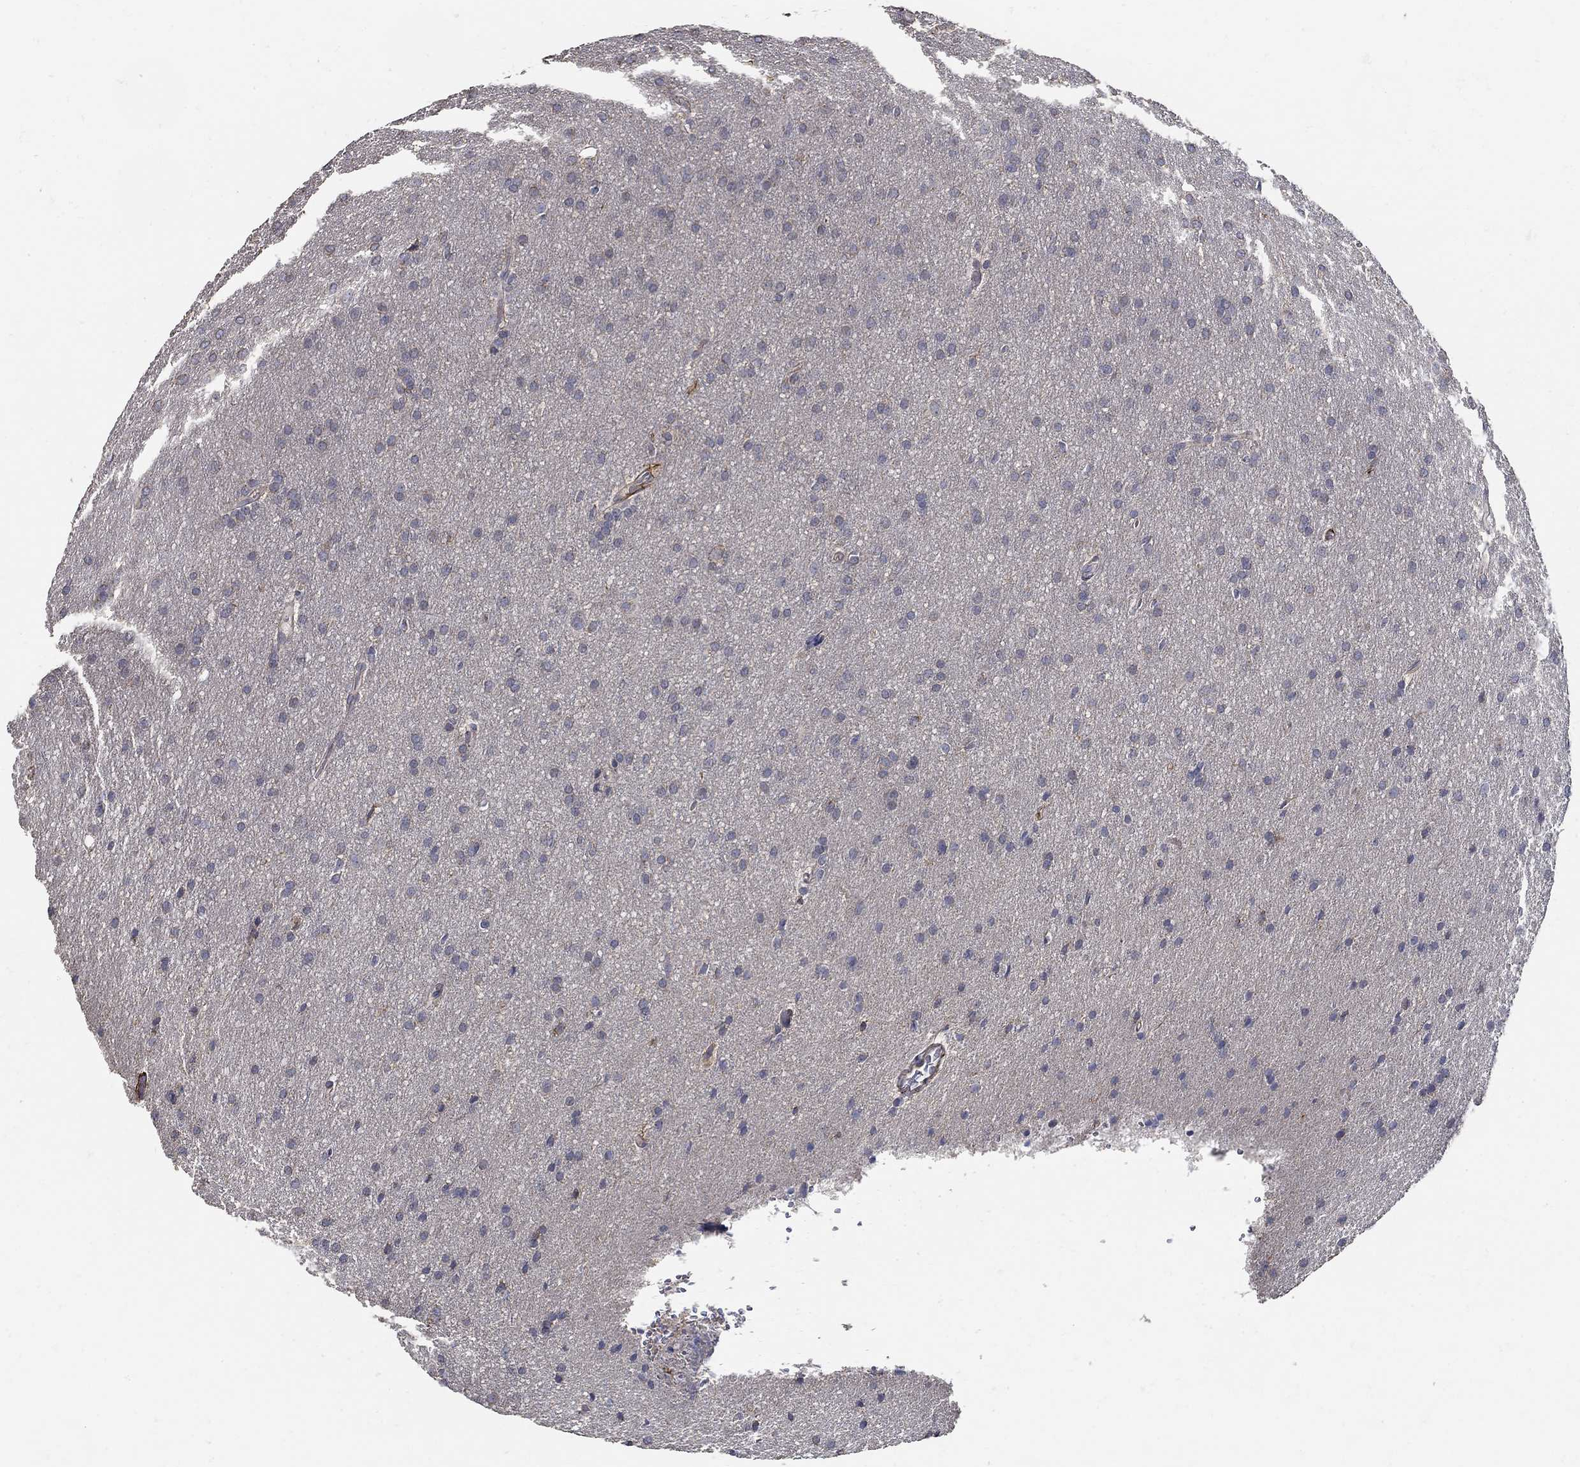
{"staining": {"intensity": "negative", "quantity": "none", "location": "none"}, "tissue": "glioma", "cell_type": "Tumor cells", "image_type": "cancer", "snomed": [{"axis": "morphology", "description": "Glioma, malignant, Low grade"}, {"axis": "topography", "description": "Brain"}], "caption": "DAB (3,3'-diaminobenzidine) immunohistochemical staining of human glioma exhibits no significant staining in tumor cells. Brightfield microscopy of immunohistochemistry (IHC) stained with DAB (3,3'-diaminobenzidine) (brown) and hematoxylin (blue), captured at high magnification.", "gene": "EMILIN3", "patient": {"sex": "female", "age": 32}}